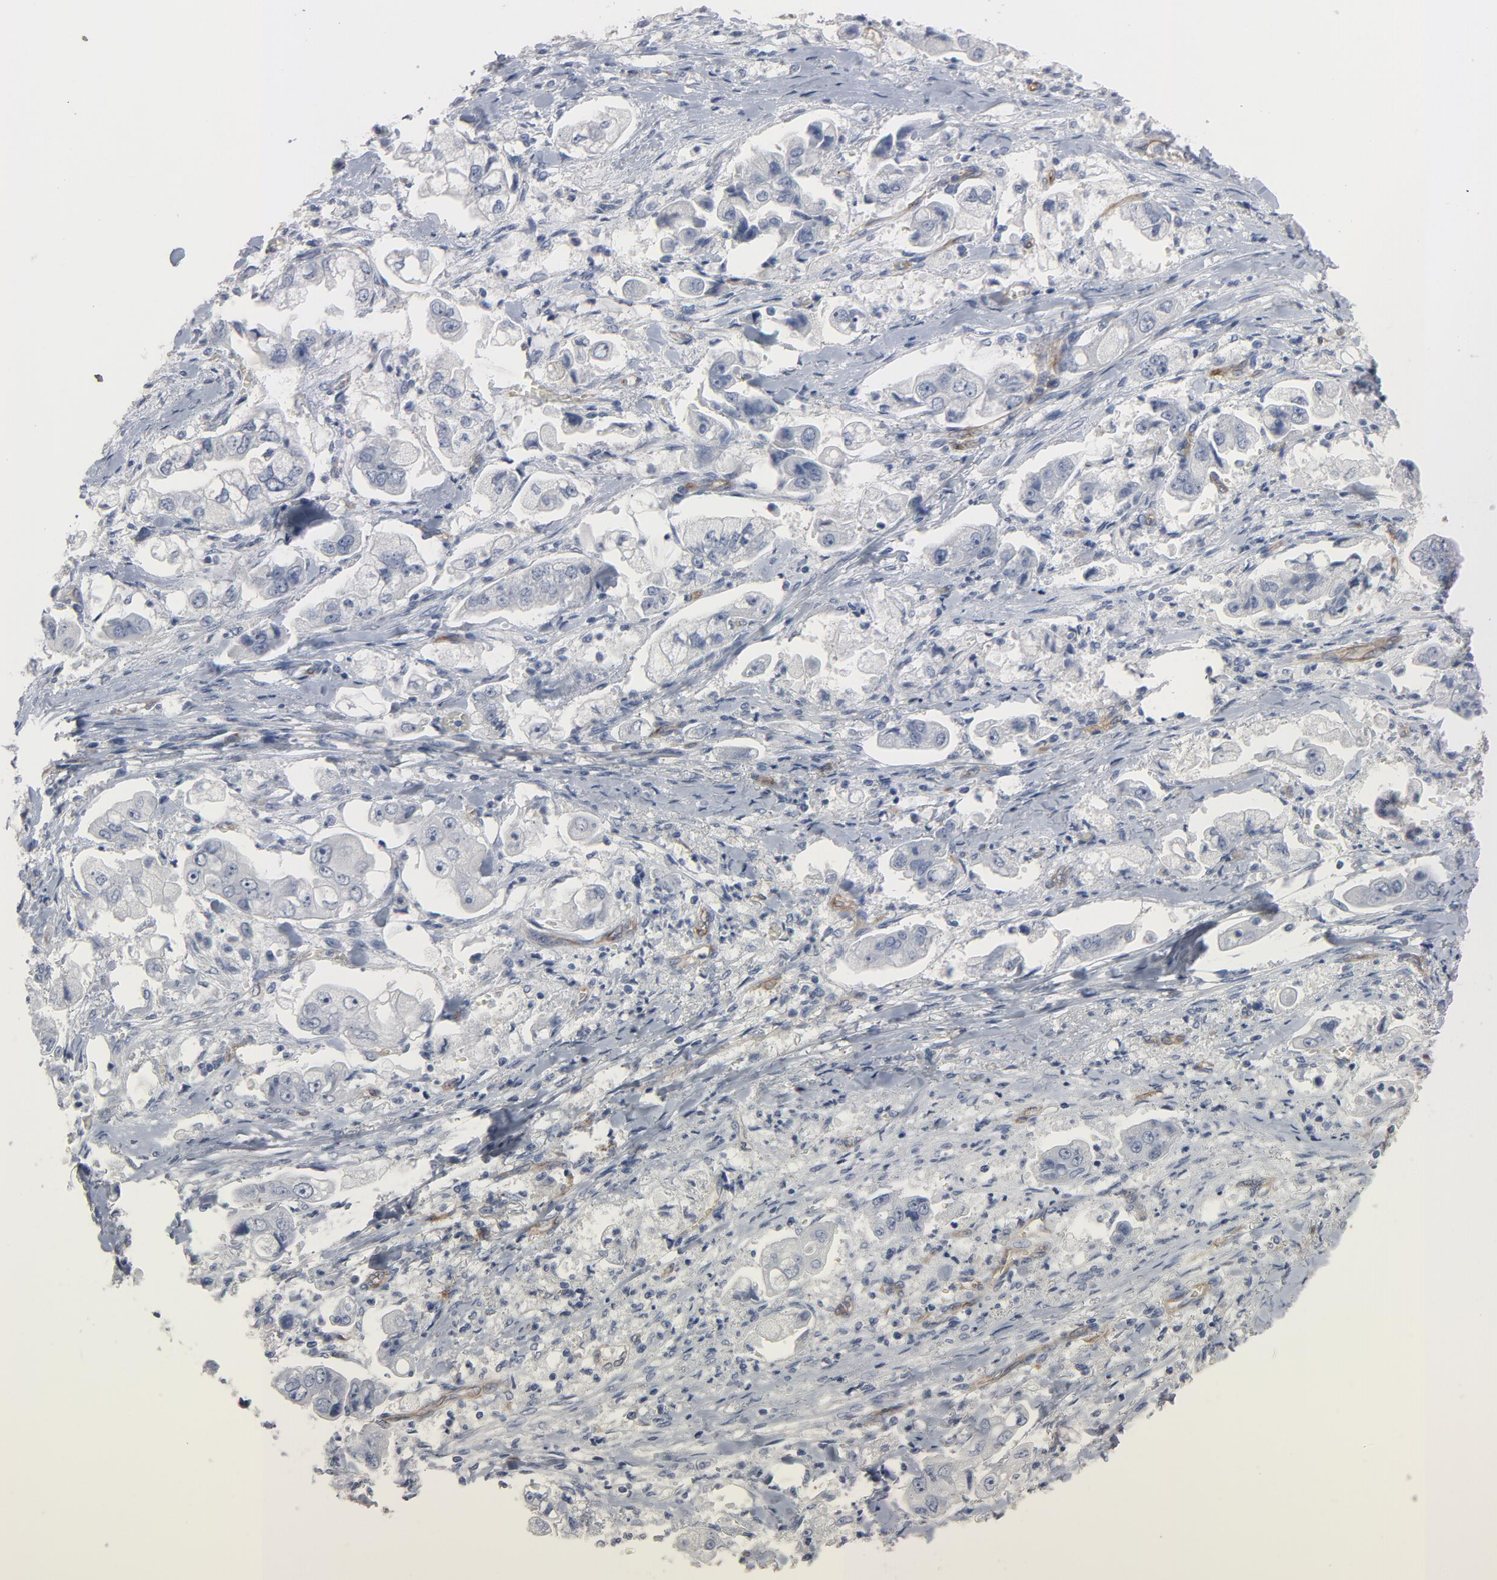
{"staining": {"intensity": "negative", "quantity": "none", "location": "none"}, "tissue": "stomach cancer", "cell_type": "Tumor cells", "image_type": "cancer", "snomed": [{"axis": "morphology", "description": "Adenocarcinoma, NOS"}, {"axis": "topography", "description": "Stomach"}], "caption": "High magnification brightfield microscopy of adenocarcinoma (stomach) stained with DAB (3,3'-diaminobenzidine) (brown) and counterstained with hematoxylin (blue): tumor cells show no significant expression. The staining is performed using DAB (3,3'-diaminobenzidine) brown chromogen with nuclei counter-stained in using hematoxylin.", "gene": "KDR", "patient": {"sex": "male", "age": 62}}